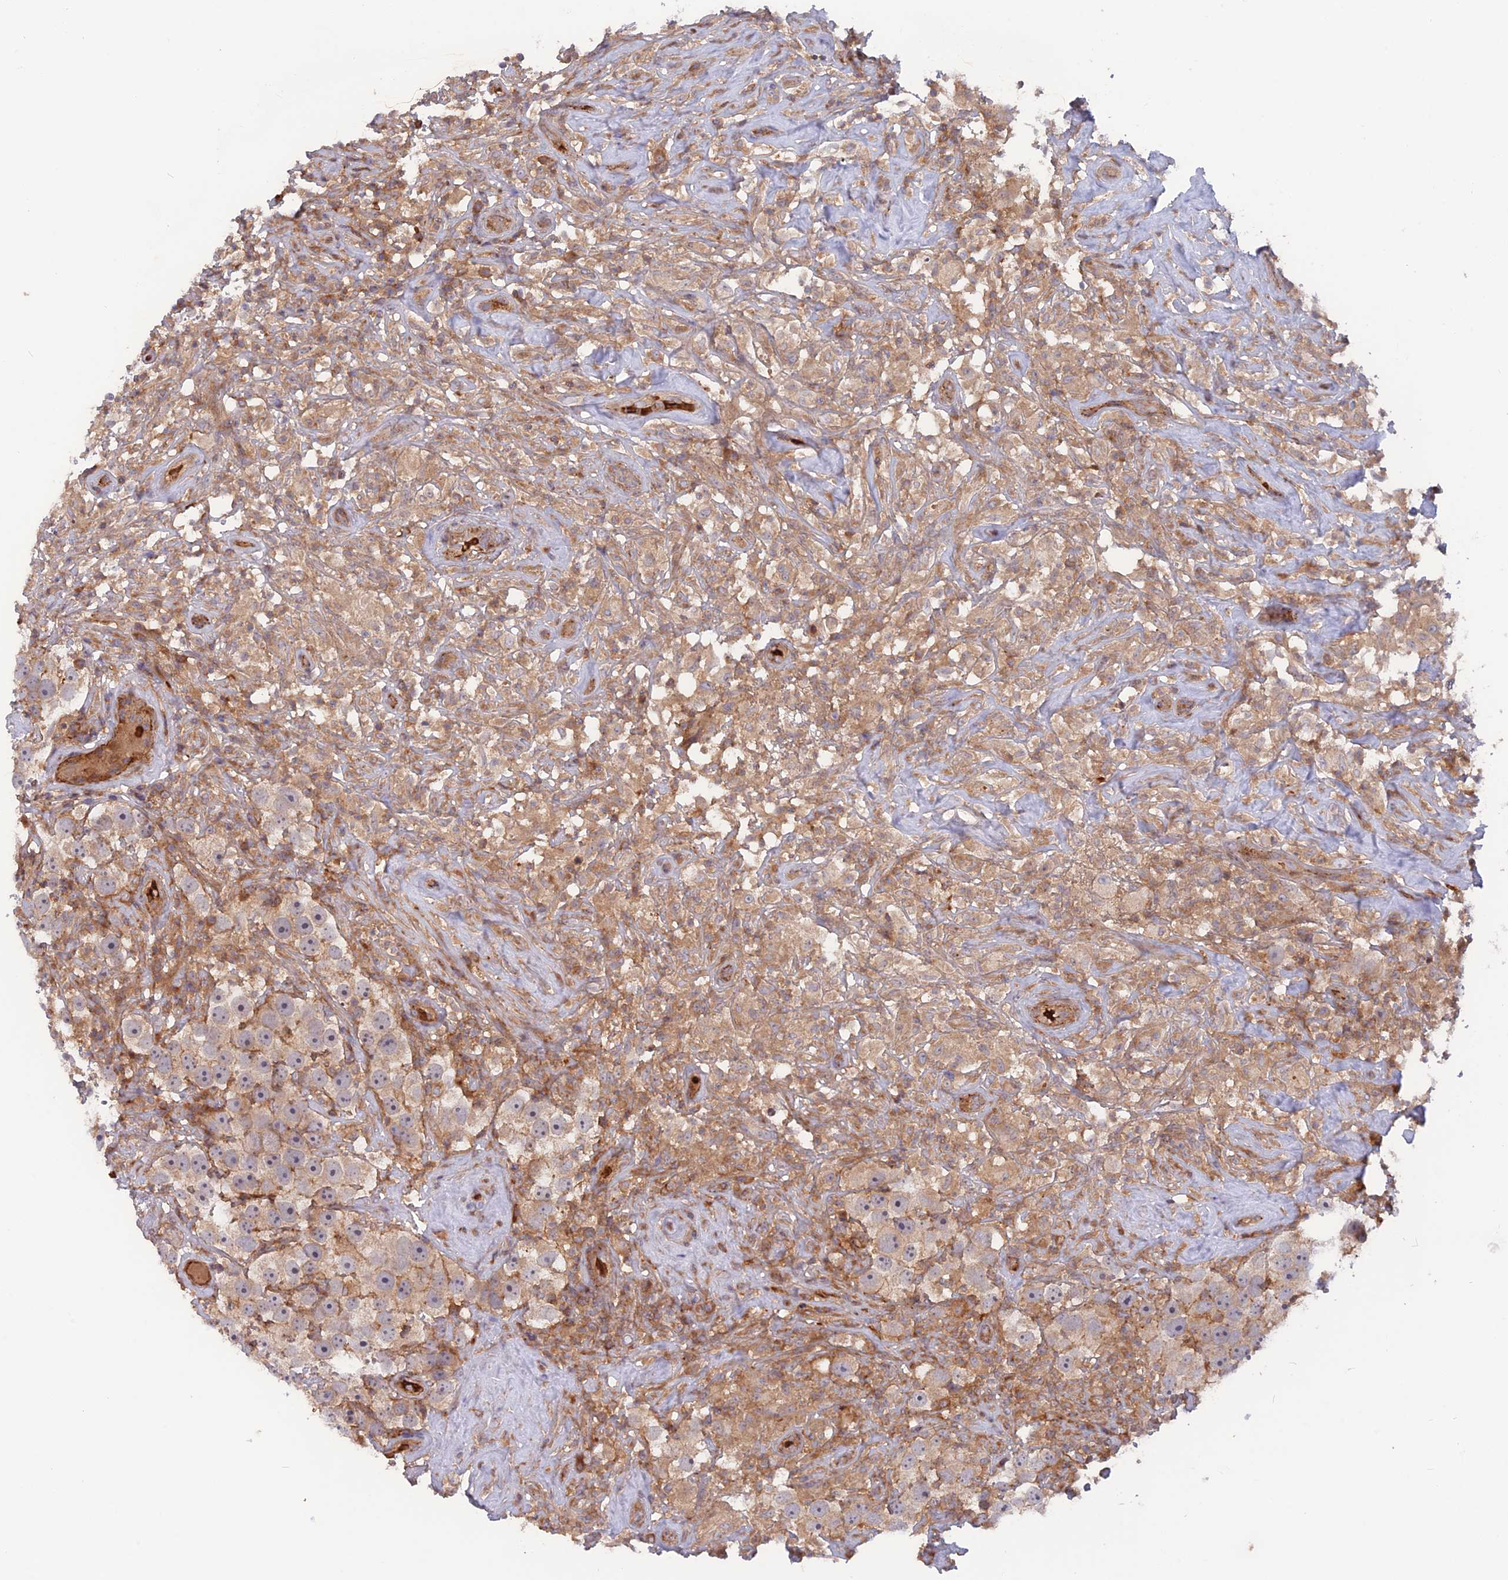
{"staining": {"intensity": "weak", "quantity": "<25%", "location": "cytoplasmic/membranous"}, "tissue": "testis cancer", "cell_type": "Tumor cells", "image_type": "cancer", "snomed": [{"axis": "morphology", "description": "Seminoma, NOS"}, {"axis": "topography", "description": "Testis"}], "caption": "Testis cancer (seminoma) was stained to show a protein in brown. There is no significant expression in tumor cells.", "gene": "CPNE7", "patient": {"sex": "male", "age": 49}}